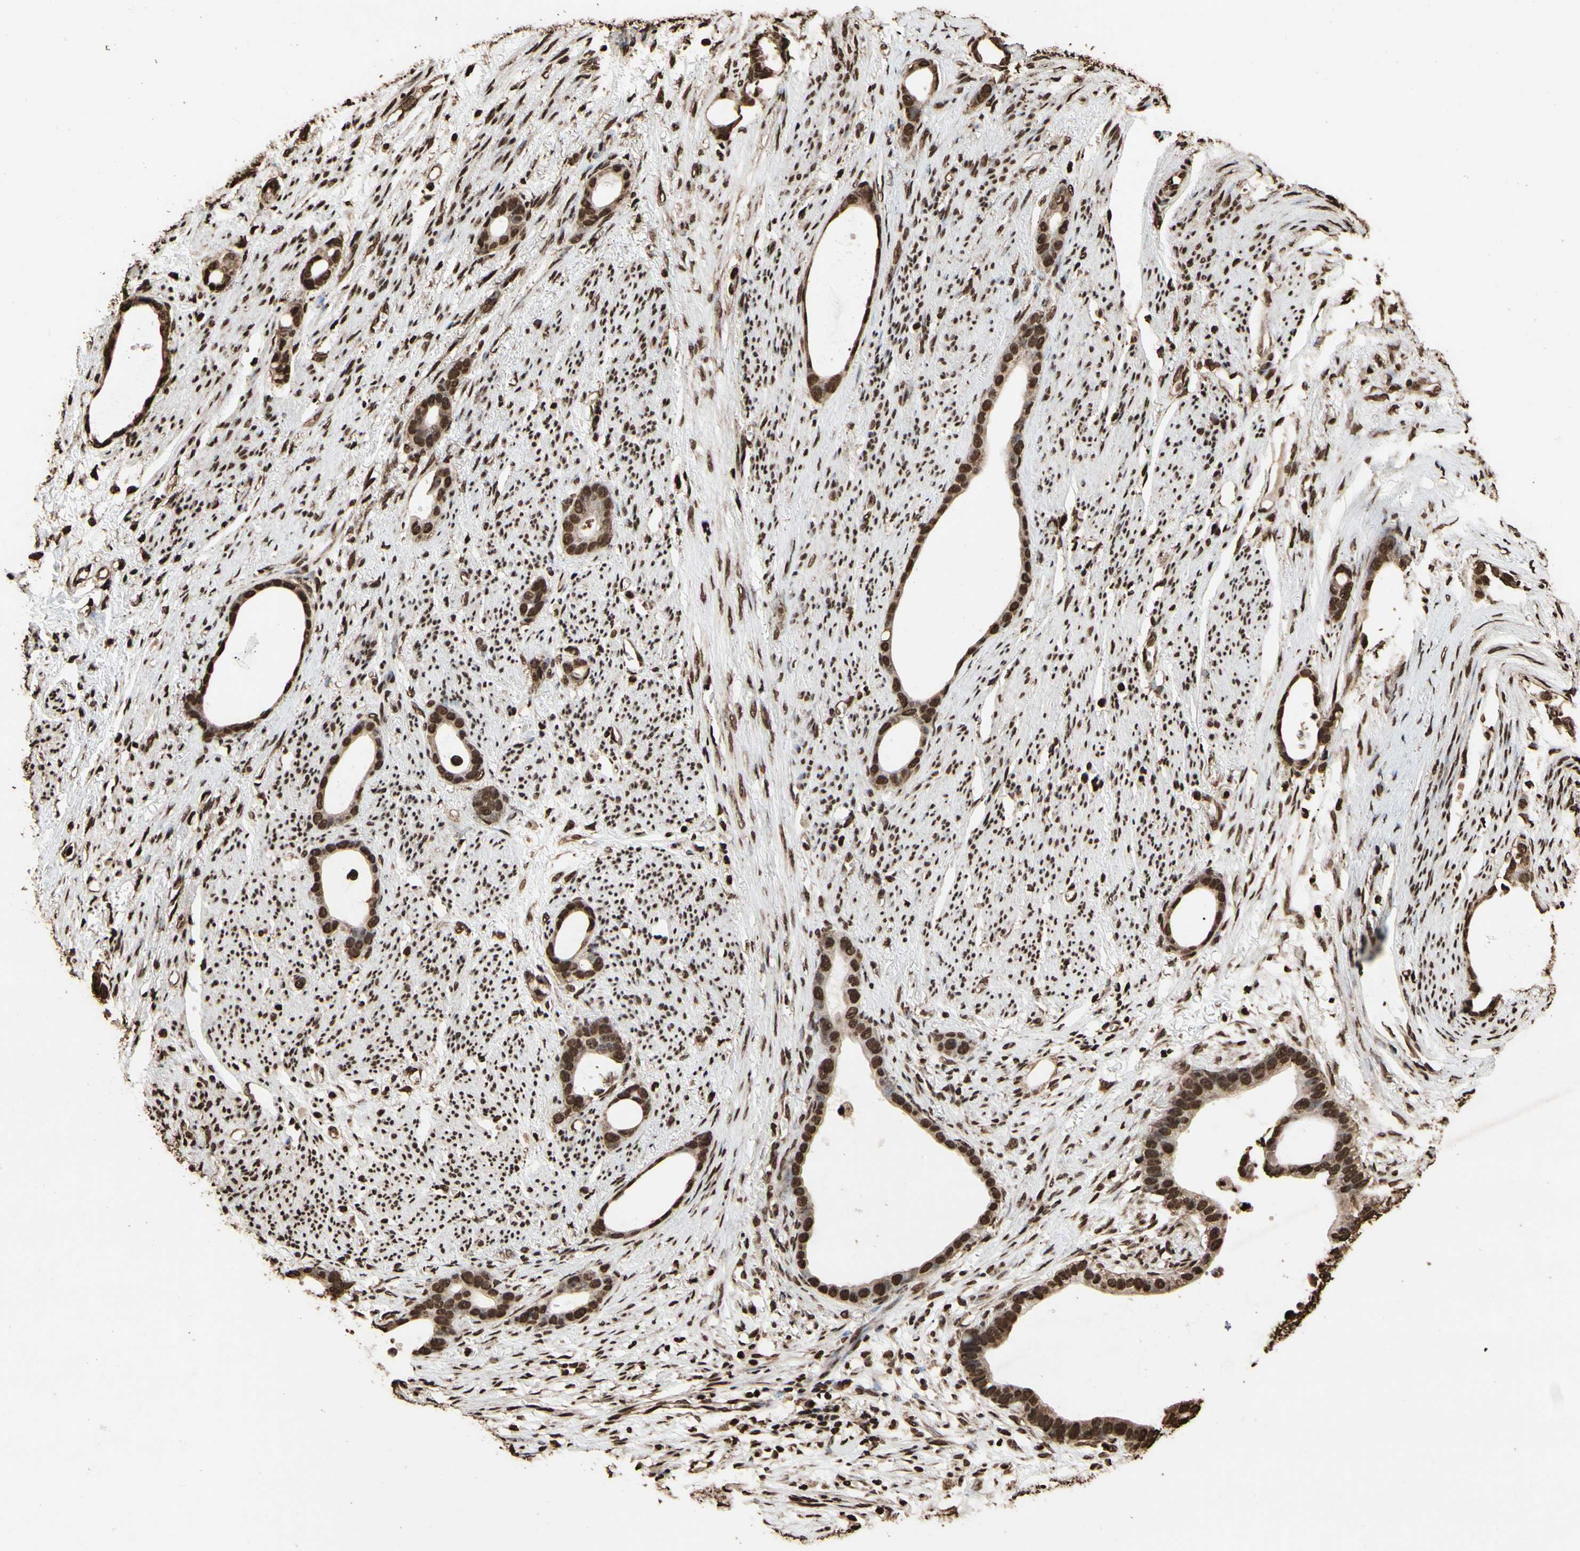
{"staining": {"intensity": "strong", "quantity": ">75%", "location": "cytoplasmic/membranous,nuclear"}, "tissue": "stomach cancer", "cell_type": "Tumor cells", "image_type": "cancer", "snomed": [{"axis": "morphology", "description": "Adenocarcinoma, NOS"}, {"axis": "topography", "description": "Stomach"}], "caption": "Stomach cancer (adenocarcinoma) tissue reveals strong cytoplasmic/membranous and nuclear positivity in approximately >75% of tumor cells, visualized by immunohistochemistry. (DAB IHC with brightfield microscopy, high magnification).", "gene": "HNRNPK", "patient": {"sex": "female", "age": 75}}